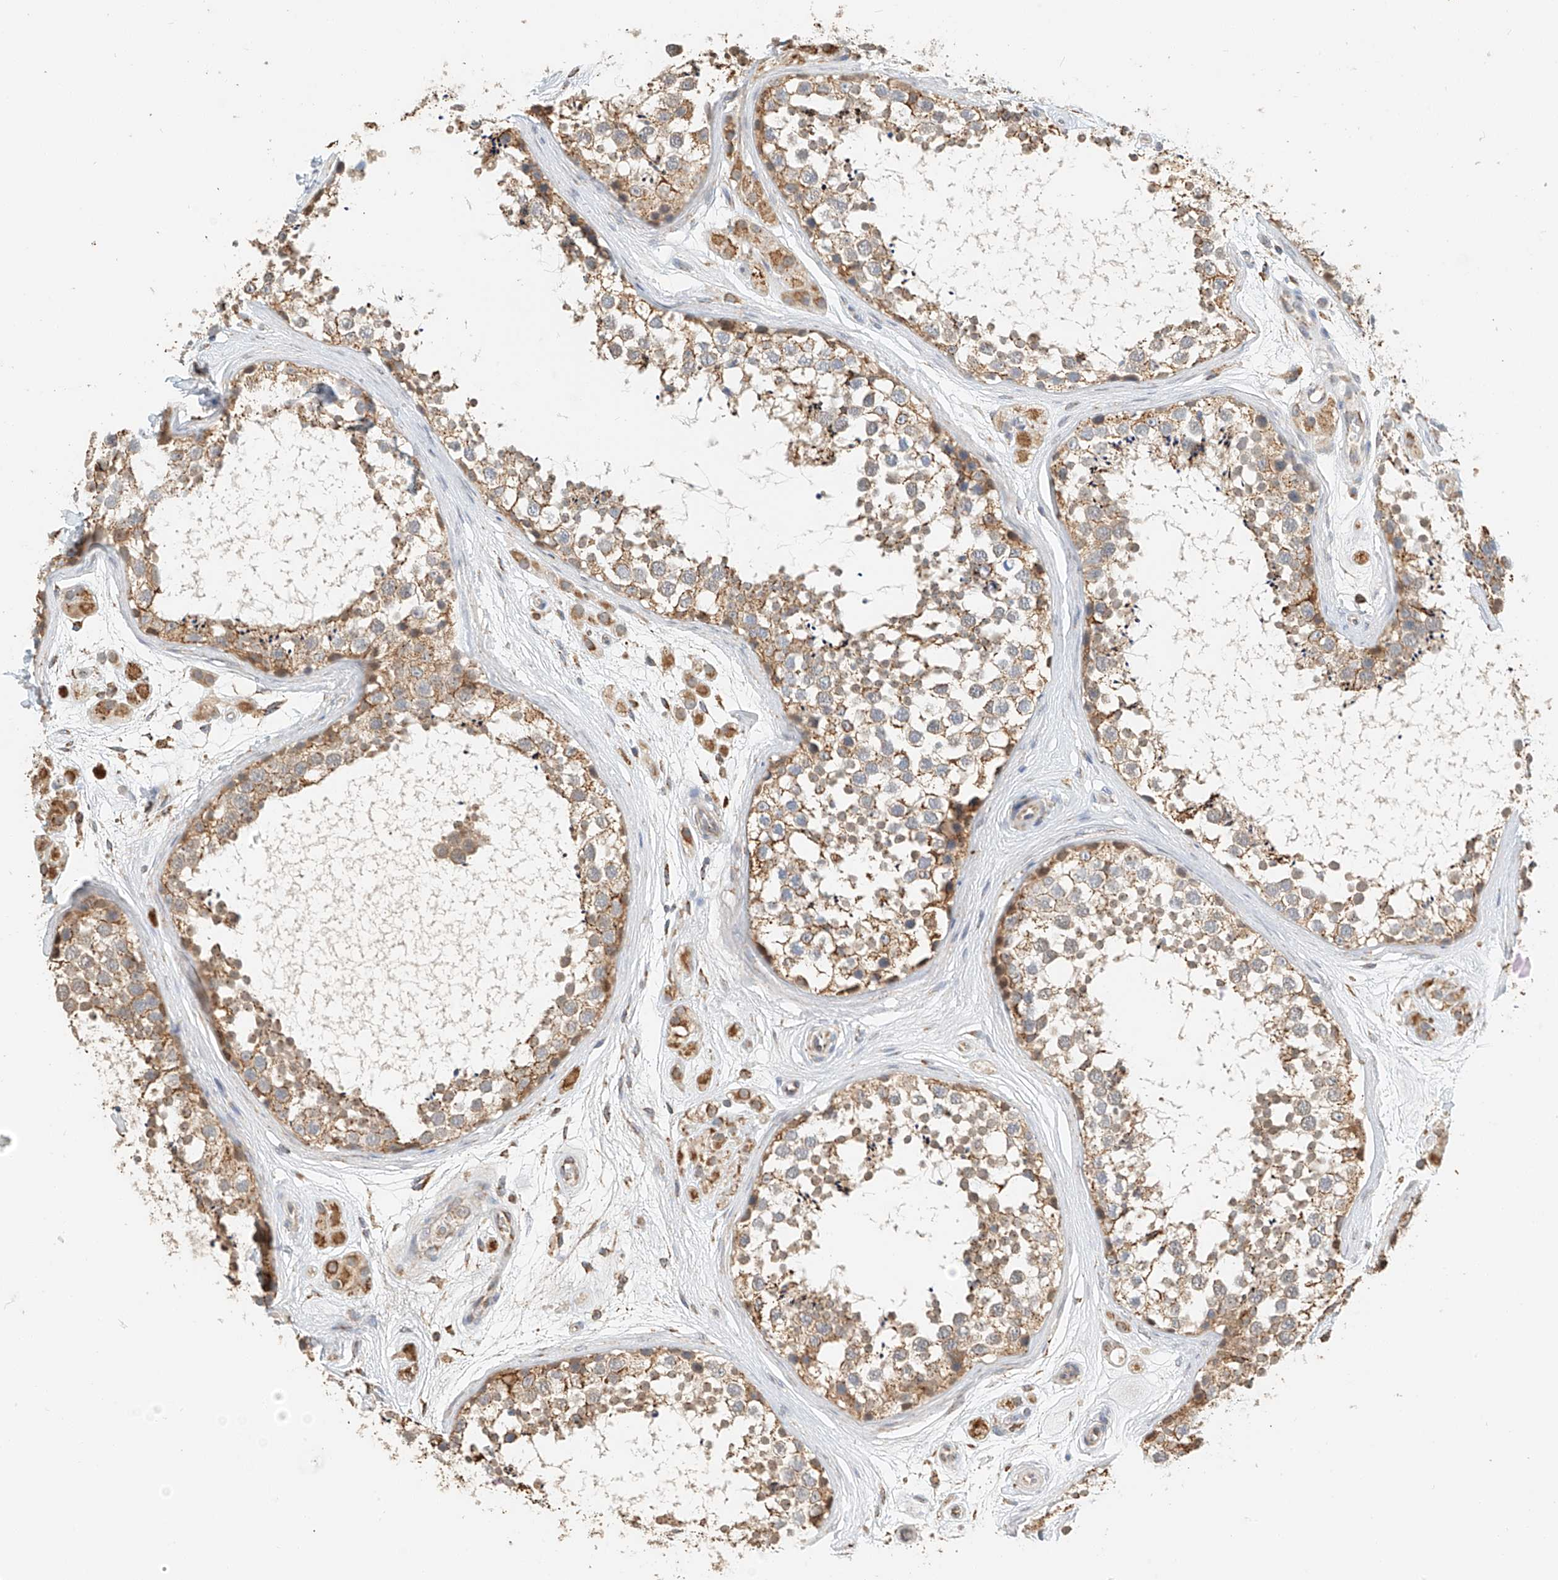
{"staining": {"intensity": "moderate", "quantity": "25%-75%", "location": "cytoplasmic/membranous"}, "tissue": "testis", "cell_type": "Cells in seminiferous ducts", "image_type": "normal", "snomed": [{"axis": "morphology", "description": "Normal tissue, NOS"}, {"axis": "topography", "description": "Testis"}], "caption": "Brown immunohistochemical staining in normal human testis demonstrates moderate cytoplasmic/membranous expression in approximately 25%-75% of cells in seminiferous ducts. The staining was performed using DAB (3,3'-diaminobenzidine), with brown indicating positive protein expression. Nuclei are stained blue with hematoxylin.", "gene": "YIPF7", "patient": {"sex": "male", "age": 56}}